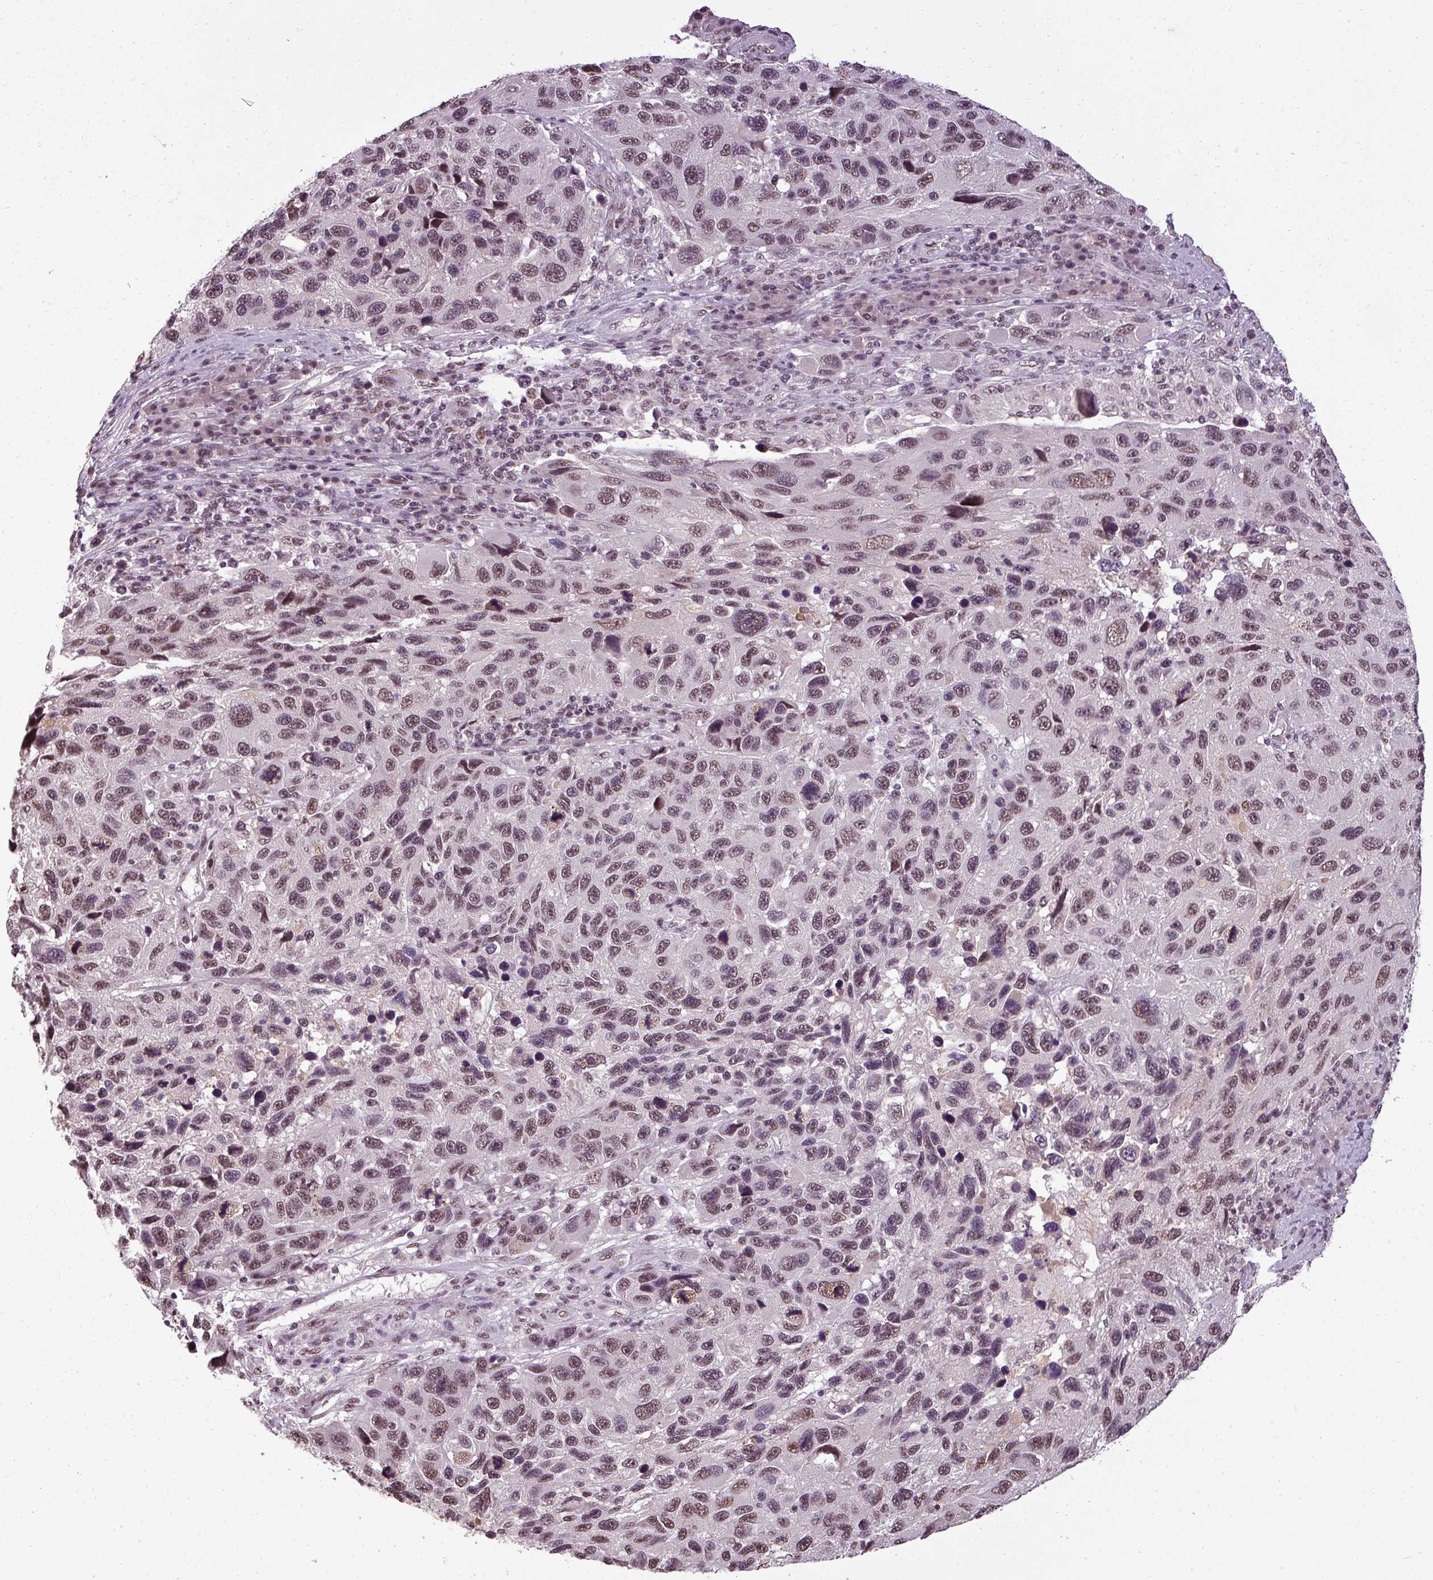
{"staining": {"intensity": "moderate", "quantity": ">75%", "location": "nuclear"}, "tissue": "melanoma", "cell_type": "Tumor cells", "image_type": "cancer", "snomed": [{"axis": "morphology", "description": "Malignant melanoma, NOS"}, {"axis": "topography", "description": "Skin"}], "caption": "Immunohistochemistry (DAB (3,3'-diaminobenzidine)) staining of malignant melanoma exhibits moderate nuclear protein positivity in approximately >75% of tumor cells.", "gene": "BCAS3", "patient": {"sex": "male", "age": 53}}